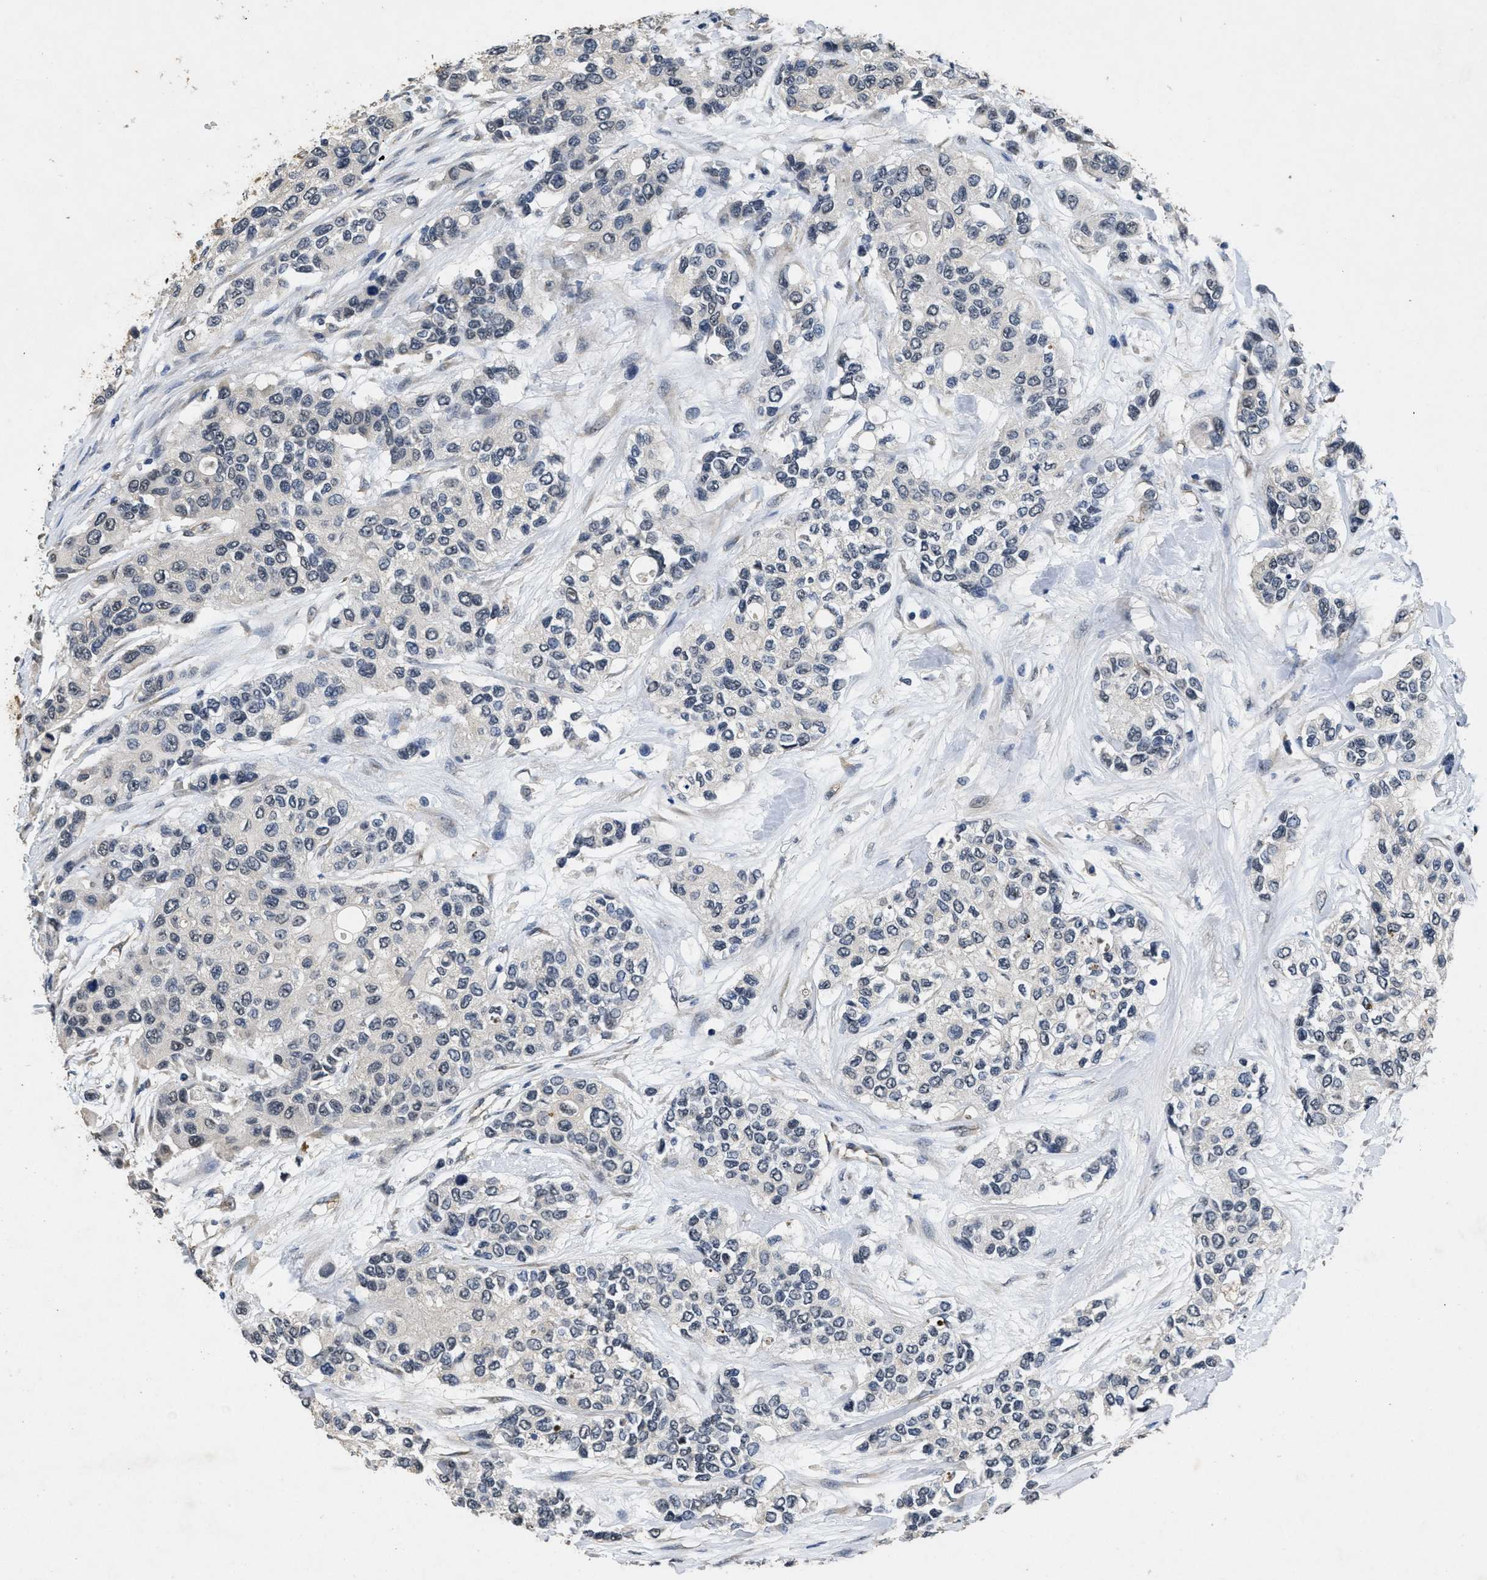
{"staining": {"intensity": "negative", "quantity": "none", "location": "none"}, "tissue": "urothelial cancer", "cell_type": "Tumor cells", "image_type": "cancer", "snomed": [{"axis": "morphology", "description": "Urothelial carcinoma, High grade"}, {"axis": "topography", "description": "Urinary bladder"}], "caption": "High-grade urothelial carcinoma stained for a protein using immunohistochemistry (IHC) displays no expression tumor cells.", "gene": "PAPOLG", "patient": {"sex": "female", "age": 56}}